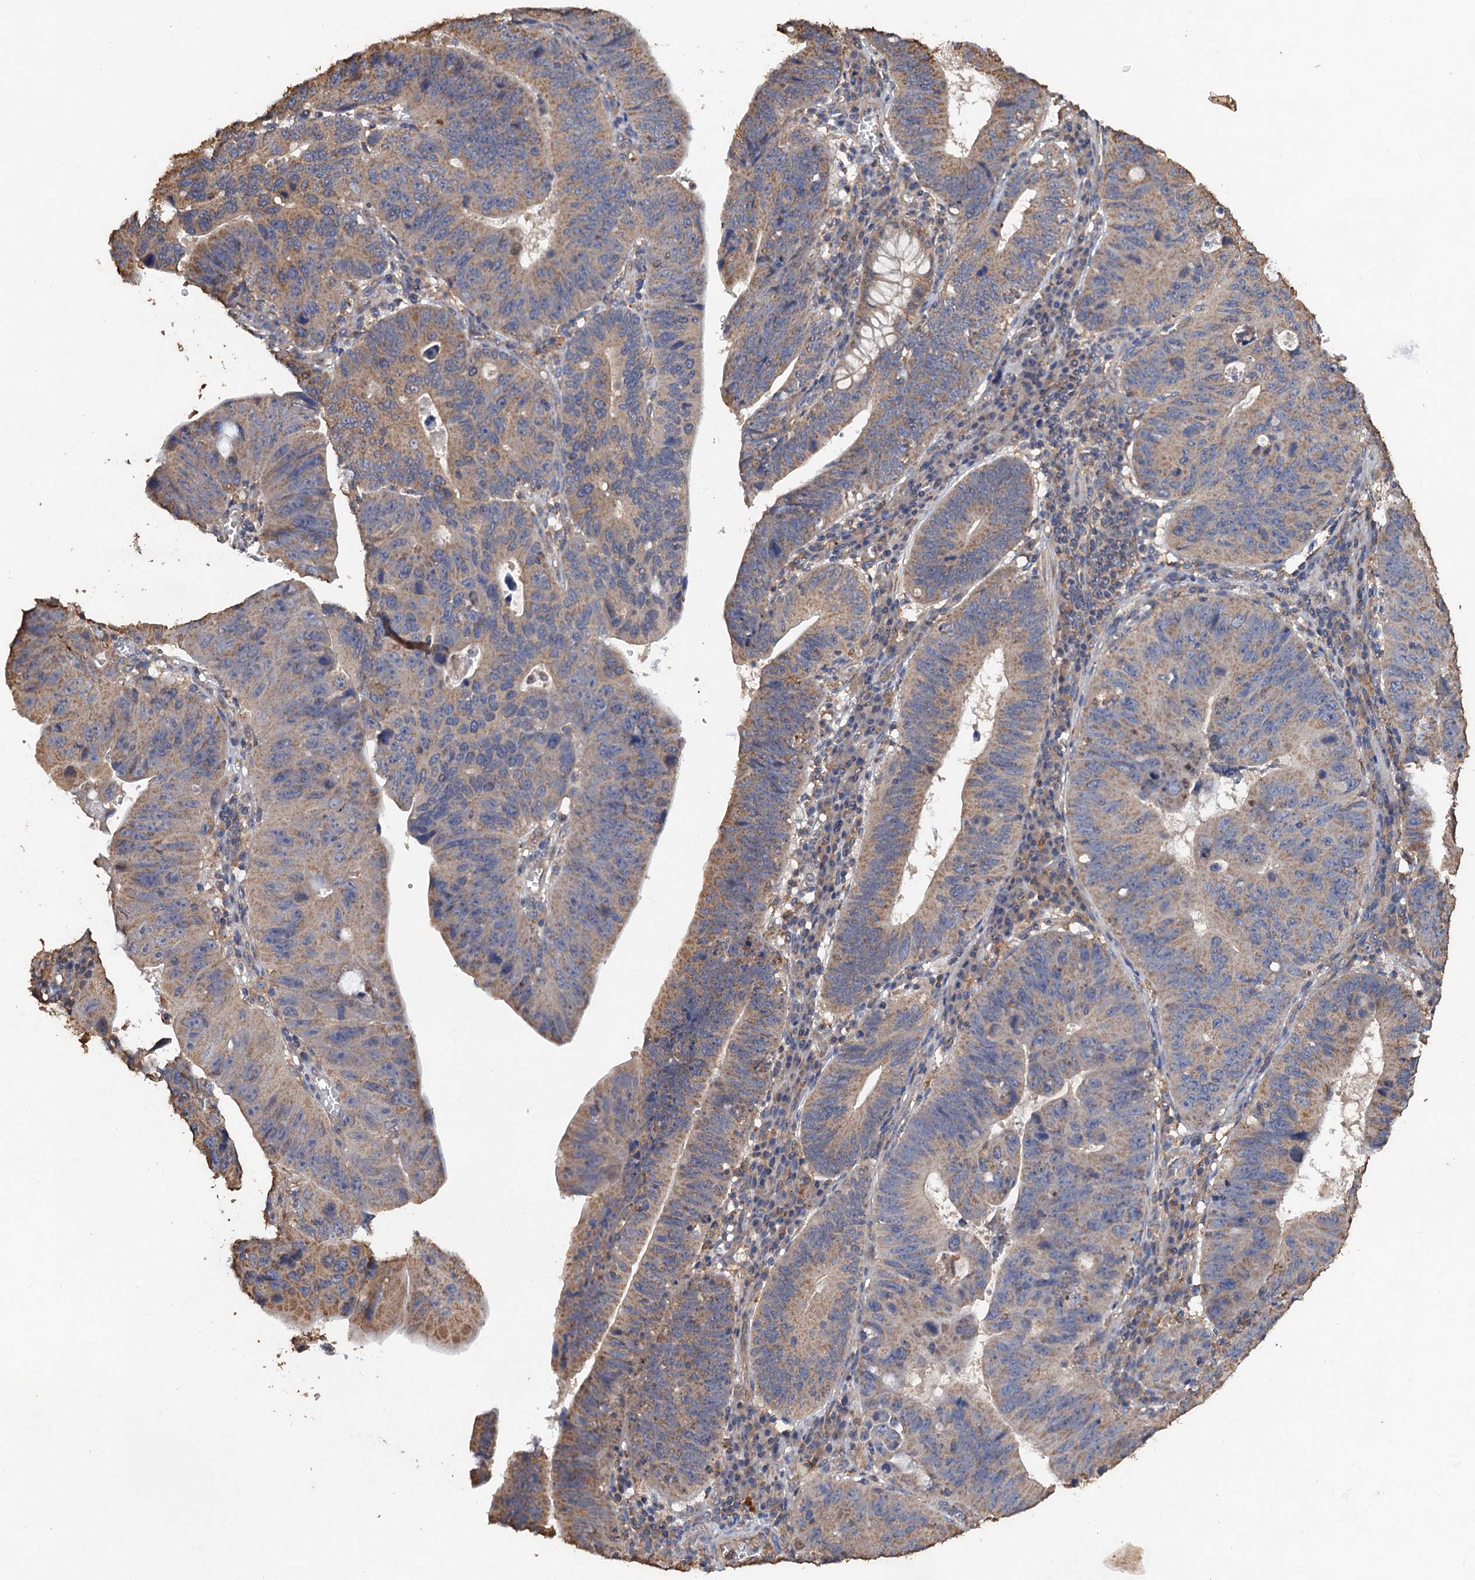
{"staining": {"intensity": "moderate", "quantity": "25%-75%", "location": "cytoplasmic/membranous"}, "tissue": "stomach cancer", "cell_type": "Tumor cells", "image_type": "cancer", "snomed": [{"axis": "morphology", "description": "Adenocarcinoma, NOS"}, {"axis": "topography", "description": "Stomach"}], "caption": "IHC image of stomach cancer (adenocarcinoma) stained for a protein (brown), which displays medium levels of moderate cytoplasmic/membranous staining in about 25%-75% of tumor cells.", "gene": "SCUBE3", "patient": {"sex": "male", "age": 59}}